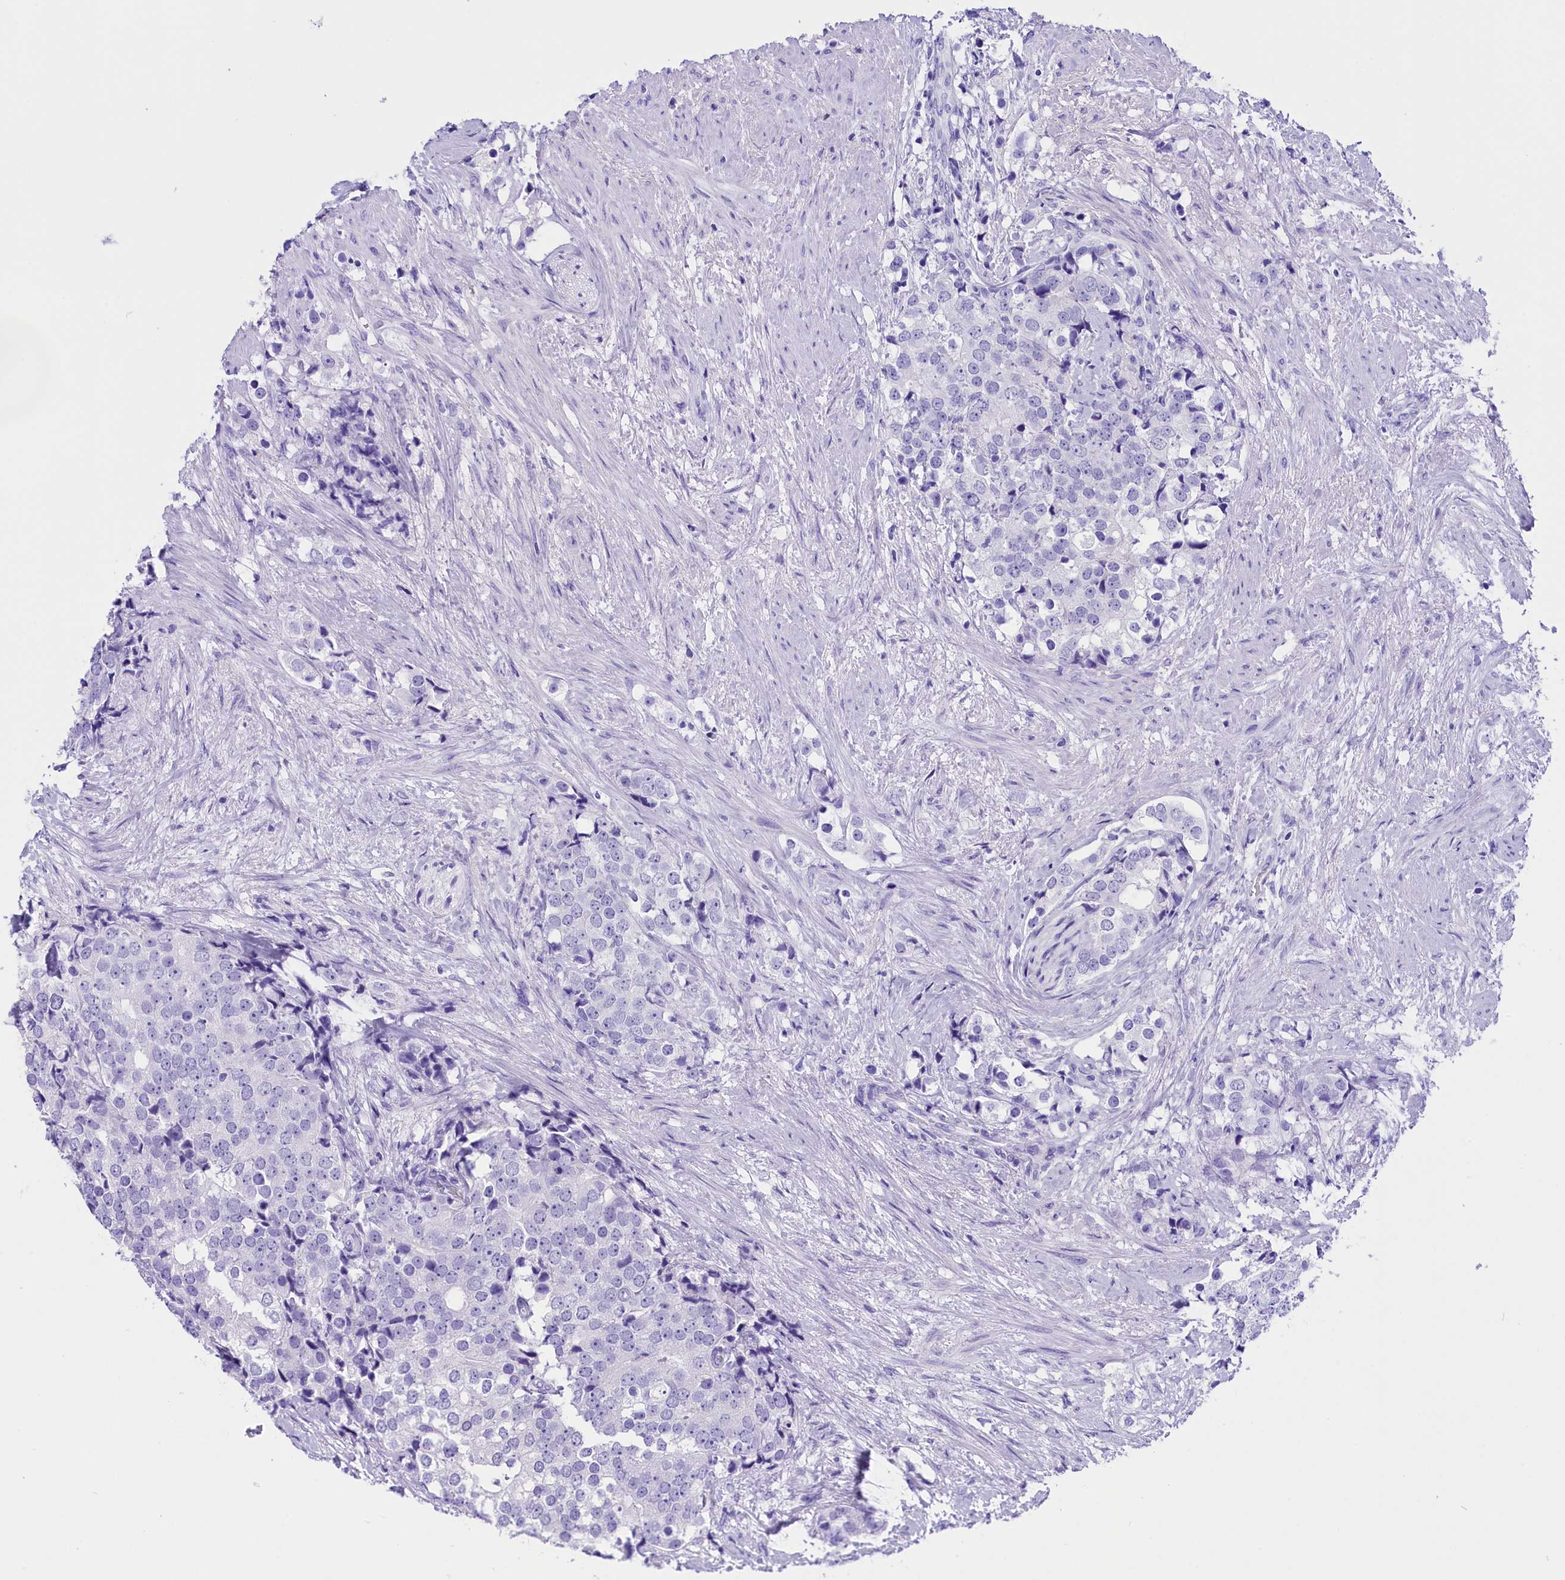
{"staining": {"intensity": "negative", "quantity": "none", "location": "none"}, "tissue": "prostate cancer", "cell_type": "Tumor cells", "image_type": "cancer", "snomed": [{"axis": "morphology", "description": "Adenocarcinoma, High grade"}, {"axis": "topography", "description": "Prostate"}], "caption": "Immunohistochemistry image of neoplastic tissue: human prostate high-grade adenocarcinoma stained with DAB demonstrates no significant protein staining in tumor cells. (IHC, brightfield microscopy, high magnification).", "gene": "CLC", "patient": {"sex": "male", "age": 49}}